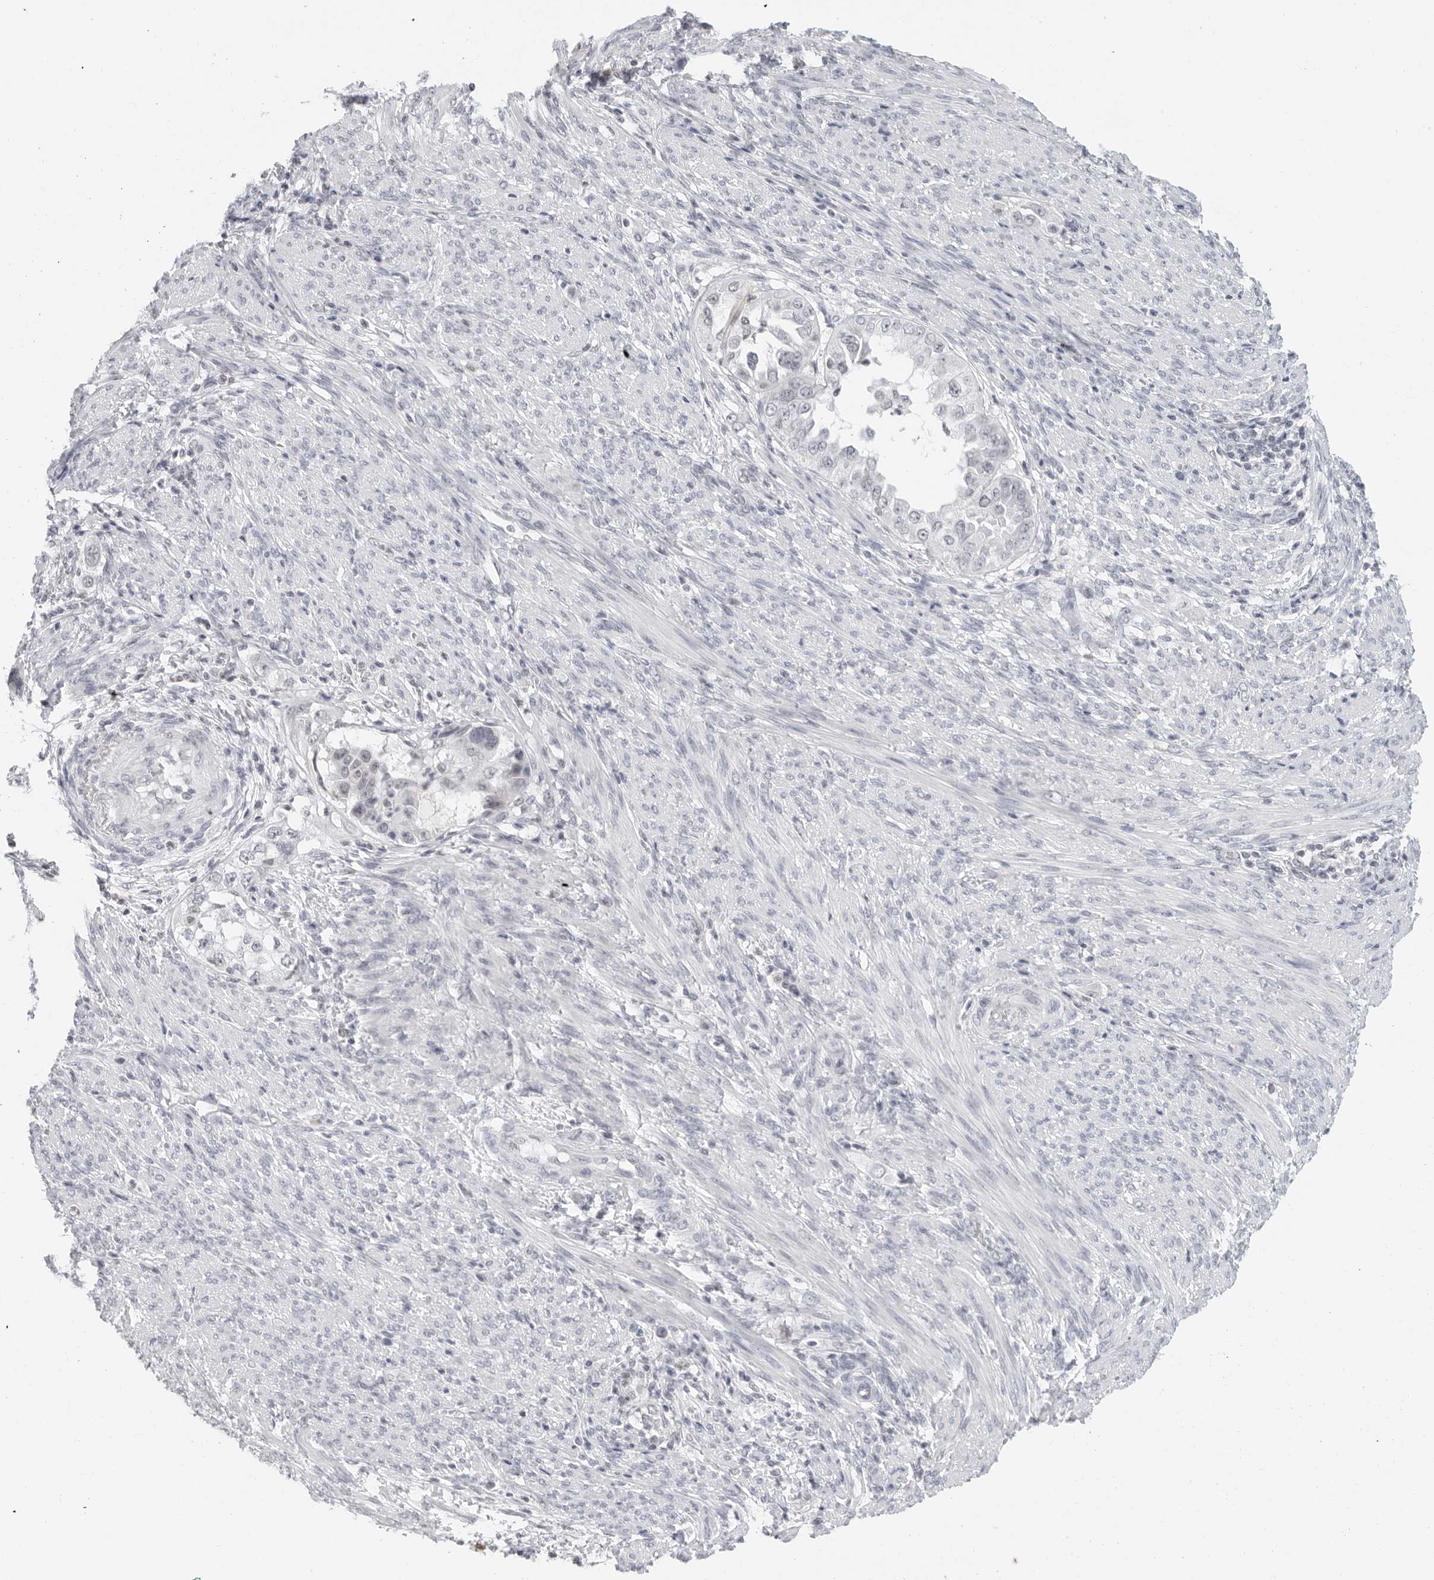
{"staining": {"intensity": "negative", "quantity": "none", "location": "none"}, "tissue": "endometrial cancer", "cell_type": "Tumor cells", "image_type": "cancer", "snomed": [{"axis": "morphology", "description": "Adenocarcinoma, NOS"}, {"axis": "topography", "description": "Endometrium"}], "caption": "Protein analysis of endometrial adenocarcinoma shows no significant positivity in tumor cells. Nuclei are stained in blue.", "gene": "FLG2", "patient": {"sex": "female", "age": 85}}